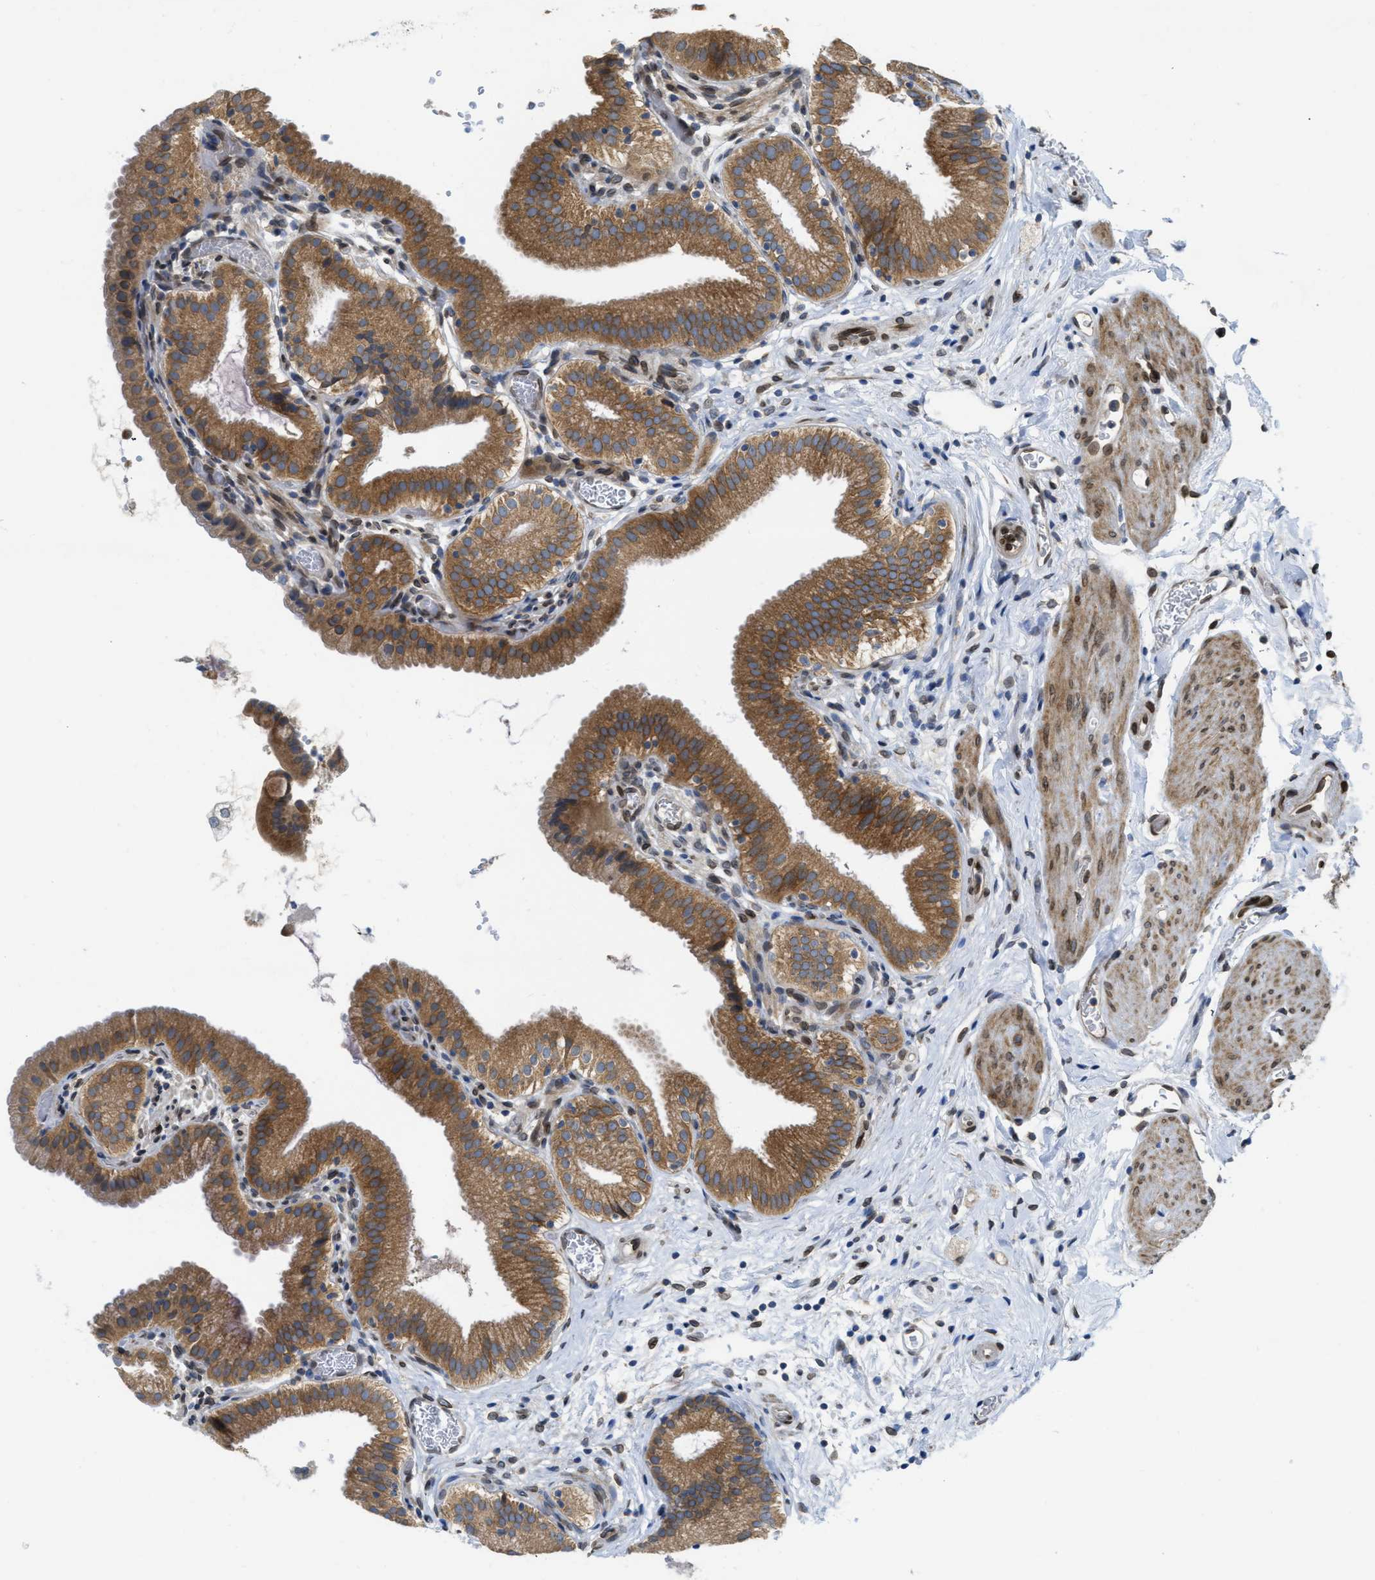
{"staining": {"intensity": "moderate", "quantity": ">75%", "location": "cytoplasmic/membranous"}, "tissue": "gallbladder", "cell_type": "Glandular cells", "image_type": "normal", "snomed": [{"axis": "morphology", "description": "Normal tissue, NOS"}, {"axis": "topography", "description": "Gallbladder"}], "caption": "A brown stain highlights moderate cytoplasmic/membranous positivity of a protein in glandular cells of unremarkable gallbladder.", "gene": "EIF2AK3", "patient": {"sex": "male", "age": 54}}